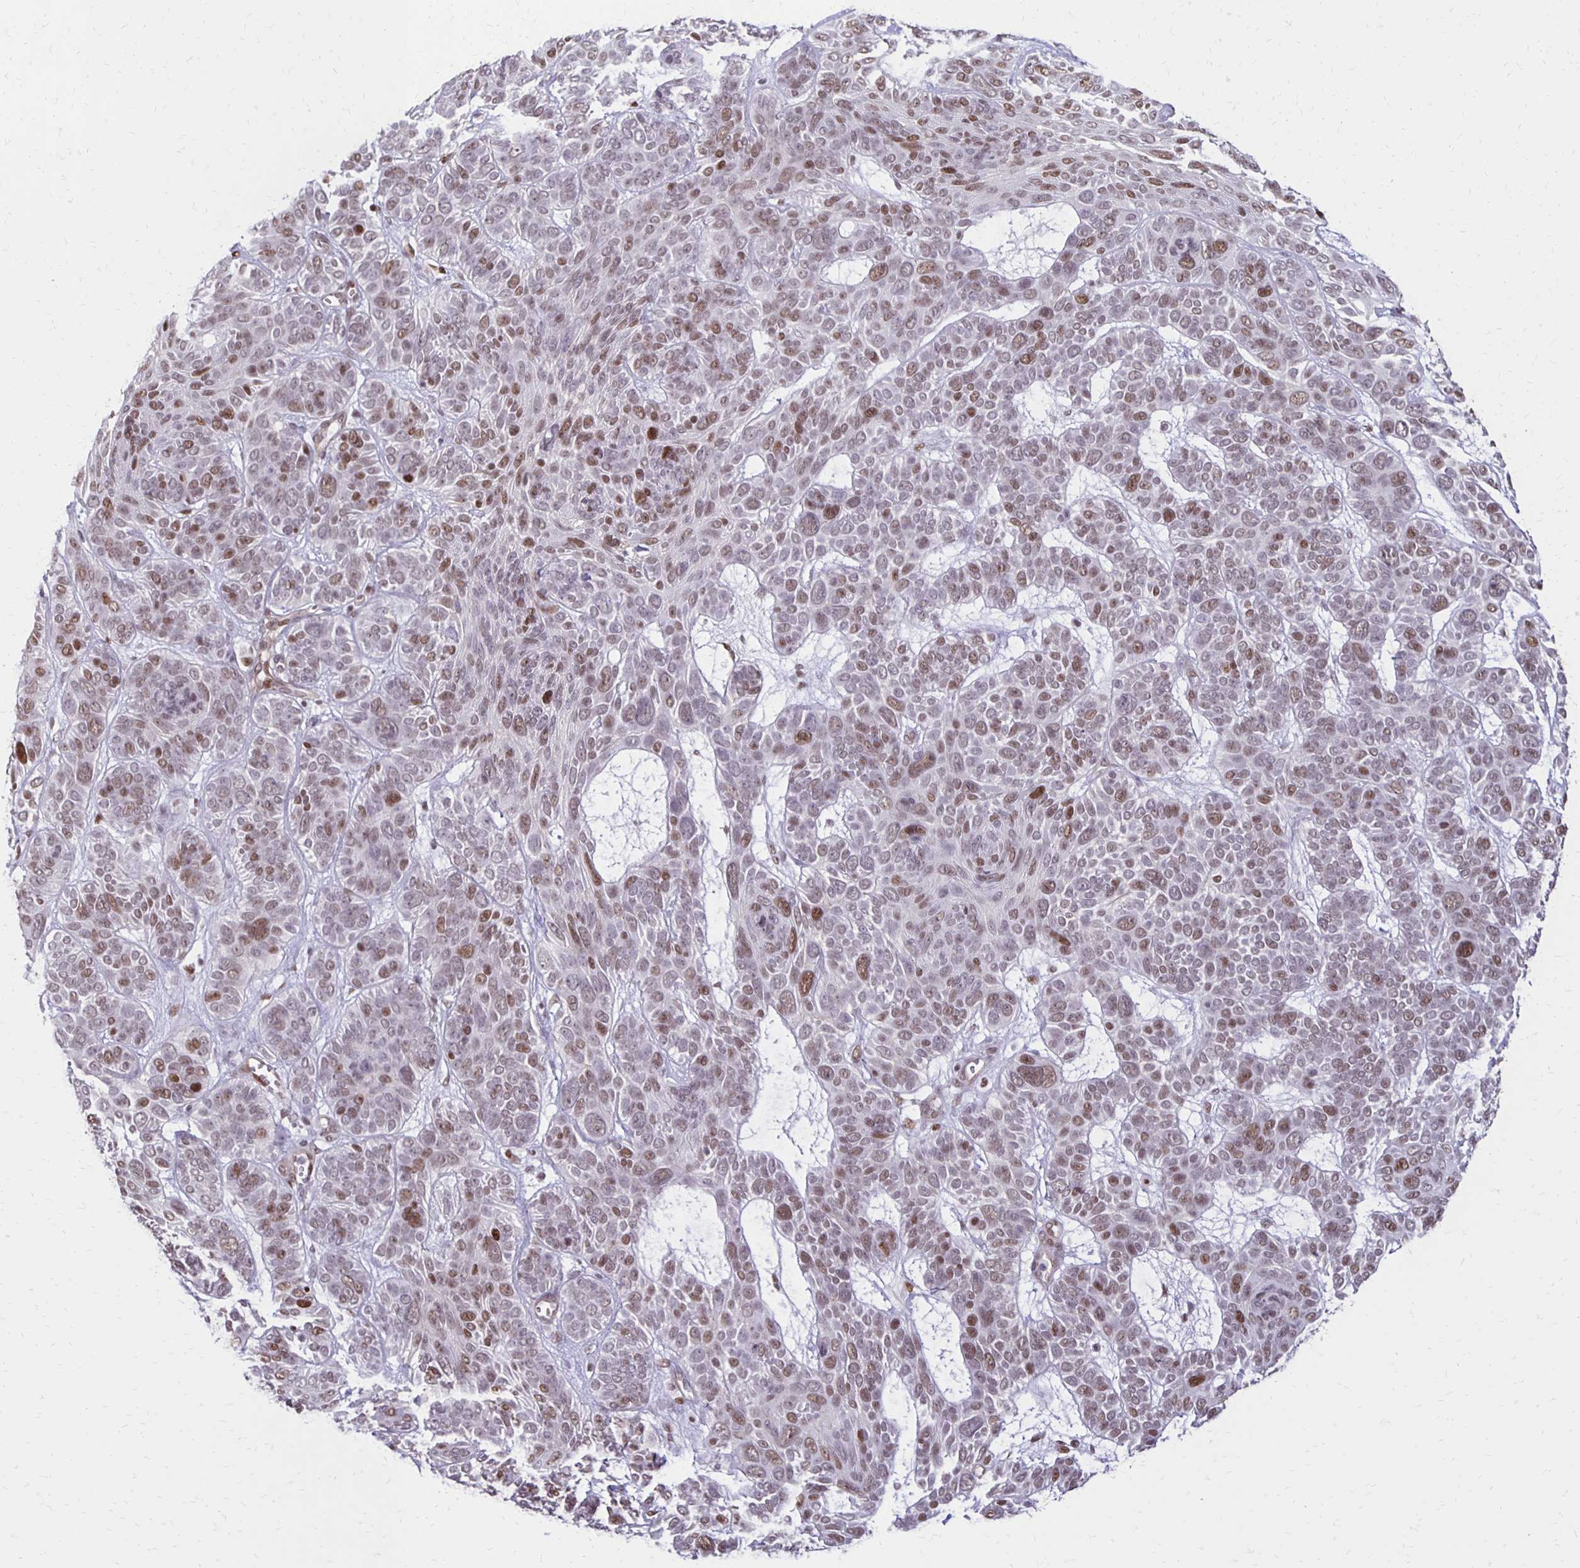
{"staining": {"intensity": "weak", "quantity": ">75%", "location": "nuclear"}, "tissue": "skin cancer", "cell_type": "Tumor cells", "image_type": "cancer", "snomed": [{"axis": "morphology", "description": "Basal cell carcinoma"}, {"axis": "topography", "description": "Skin"}, {"axis": "topography", "description": "Skin of face"}], "caption": "Protein expression by IHC reveals weak nuclear staining in about >75% of tumor cells in skin basal cell carcinoma. (DAB (3,3'-diaminobenzidine) IHC with brightfield microscopy, high magnification).", "gene": "DDB2", "patient": {"sex": "male", "age": 73}}